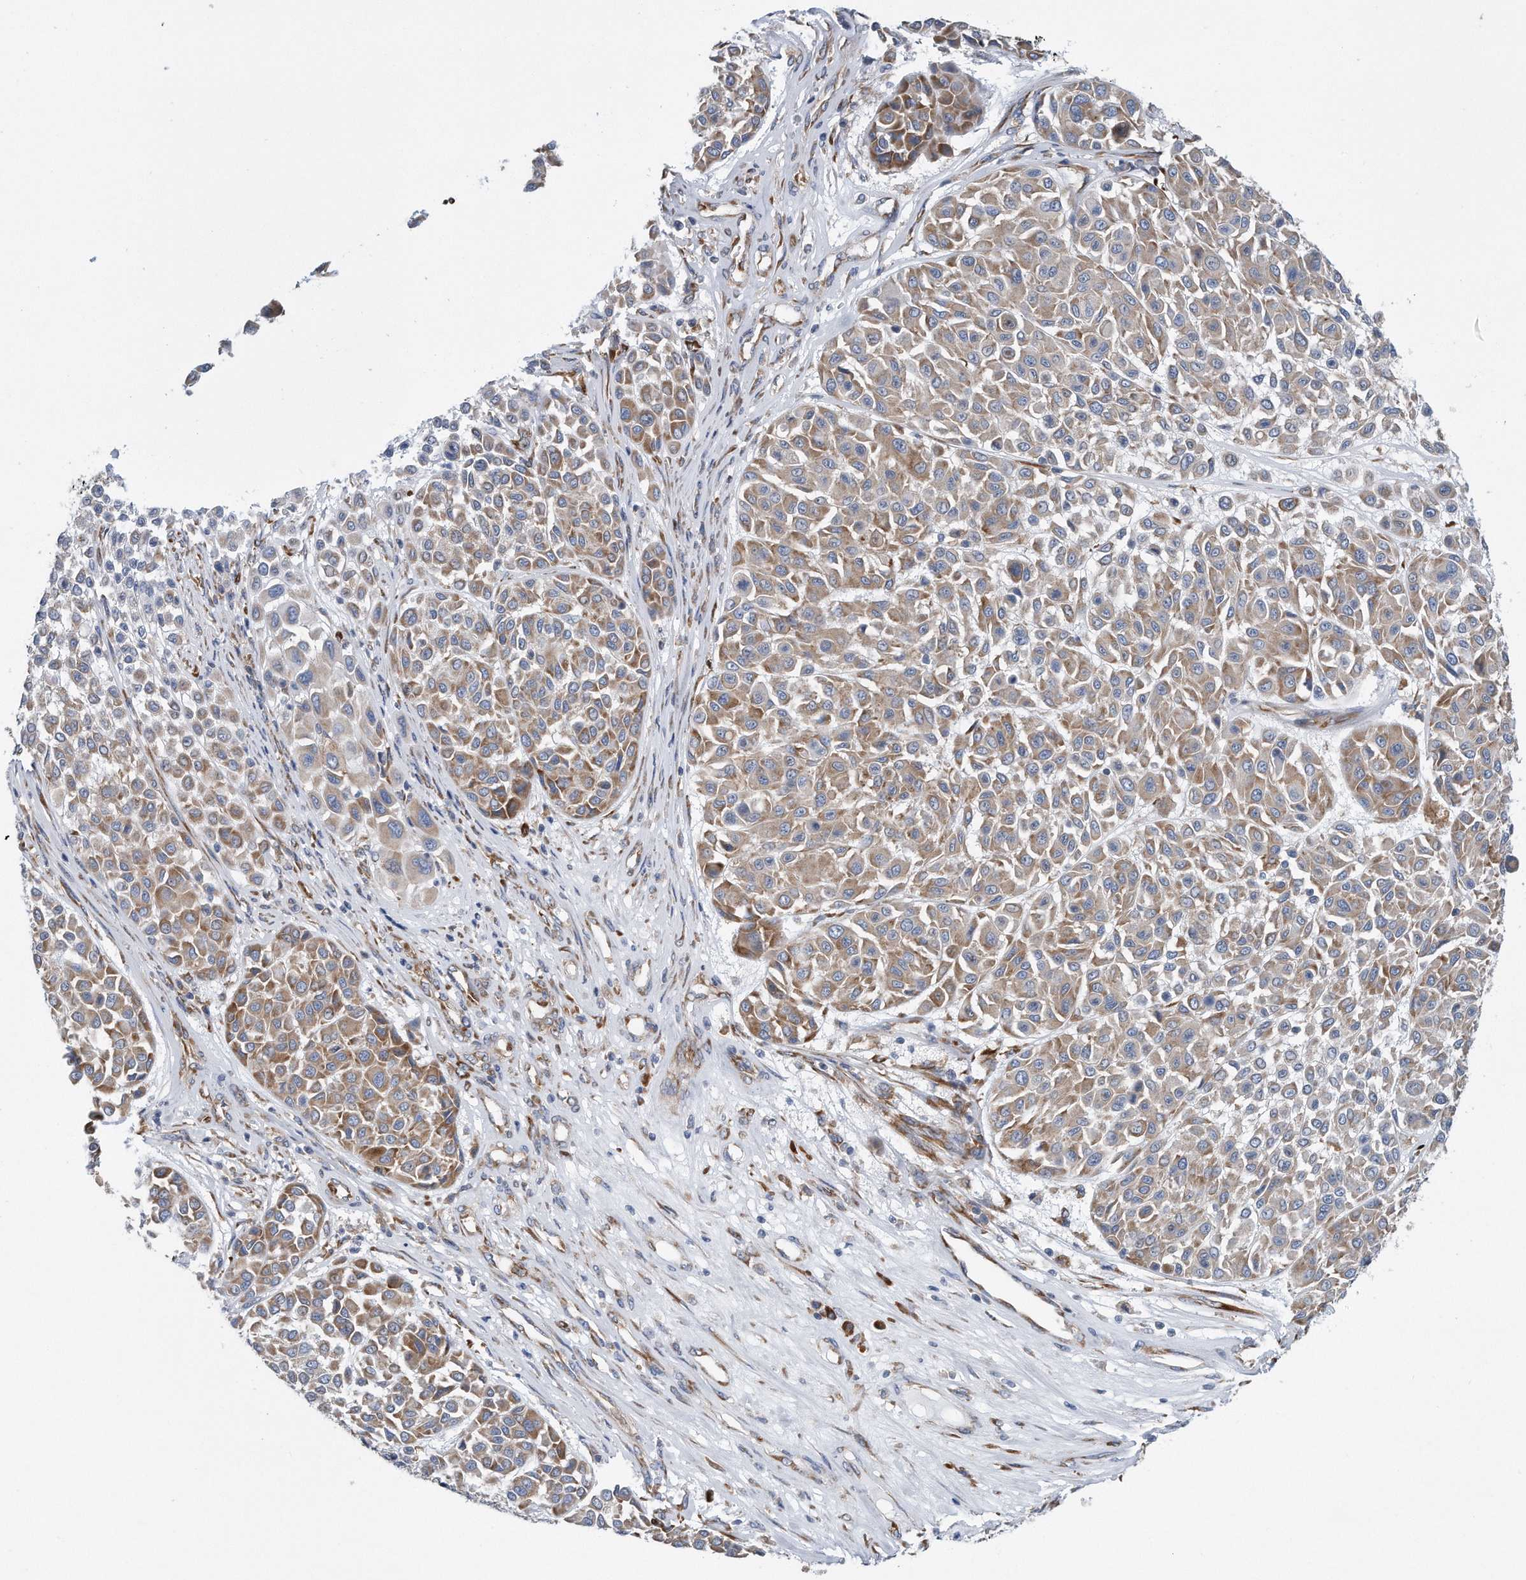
{"staining": {"intensity": "weak", "quantity": ">75%", "location": "cytoplasmic/membranous"}, "tissue": "melanoma", "cell_type": "Tumor cells", "image_type": "cancer", "snomed": [{"axis": "morphology", "description": "Malignant melanoma, Metastatic site"}, {"axis": "topography", "description": "Soft tissue"}], "caption": "A brown stain shows weak cytoplasmic/membranous positivity of a protein in human melanoma tumor cells. Nuclei are stained in blue.", "gene": "RPL26L1", "patient": {"sex": "male", "age": 41}}